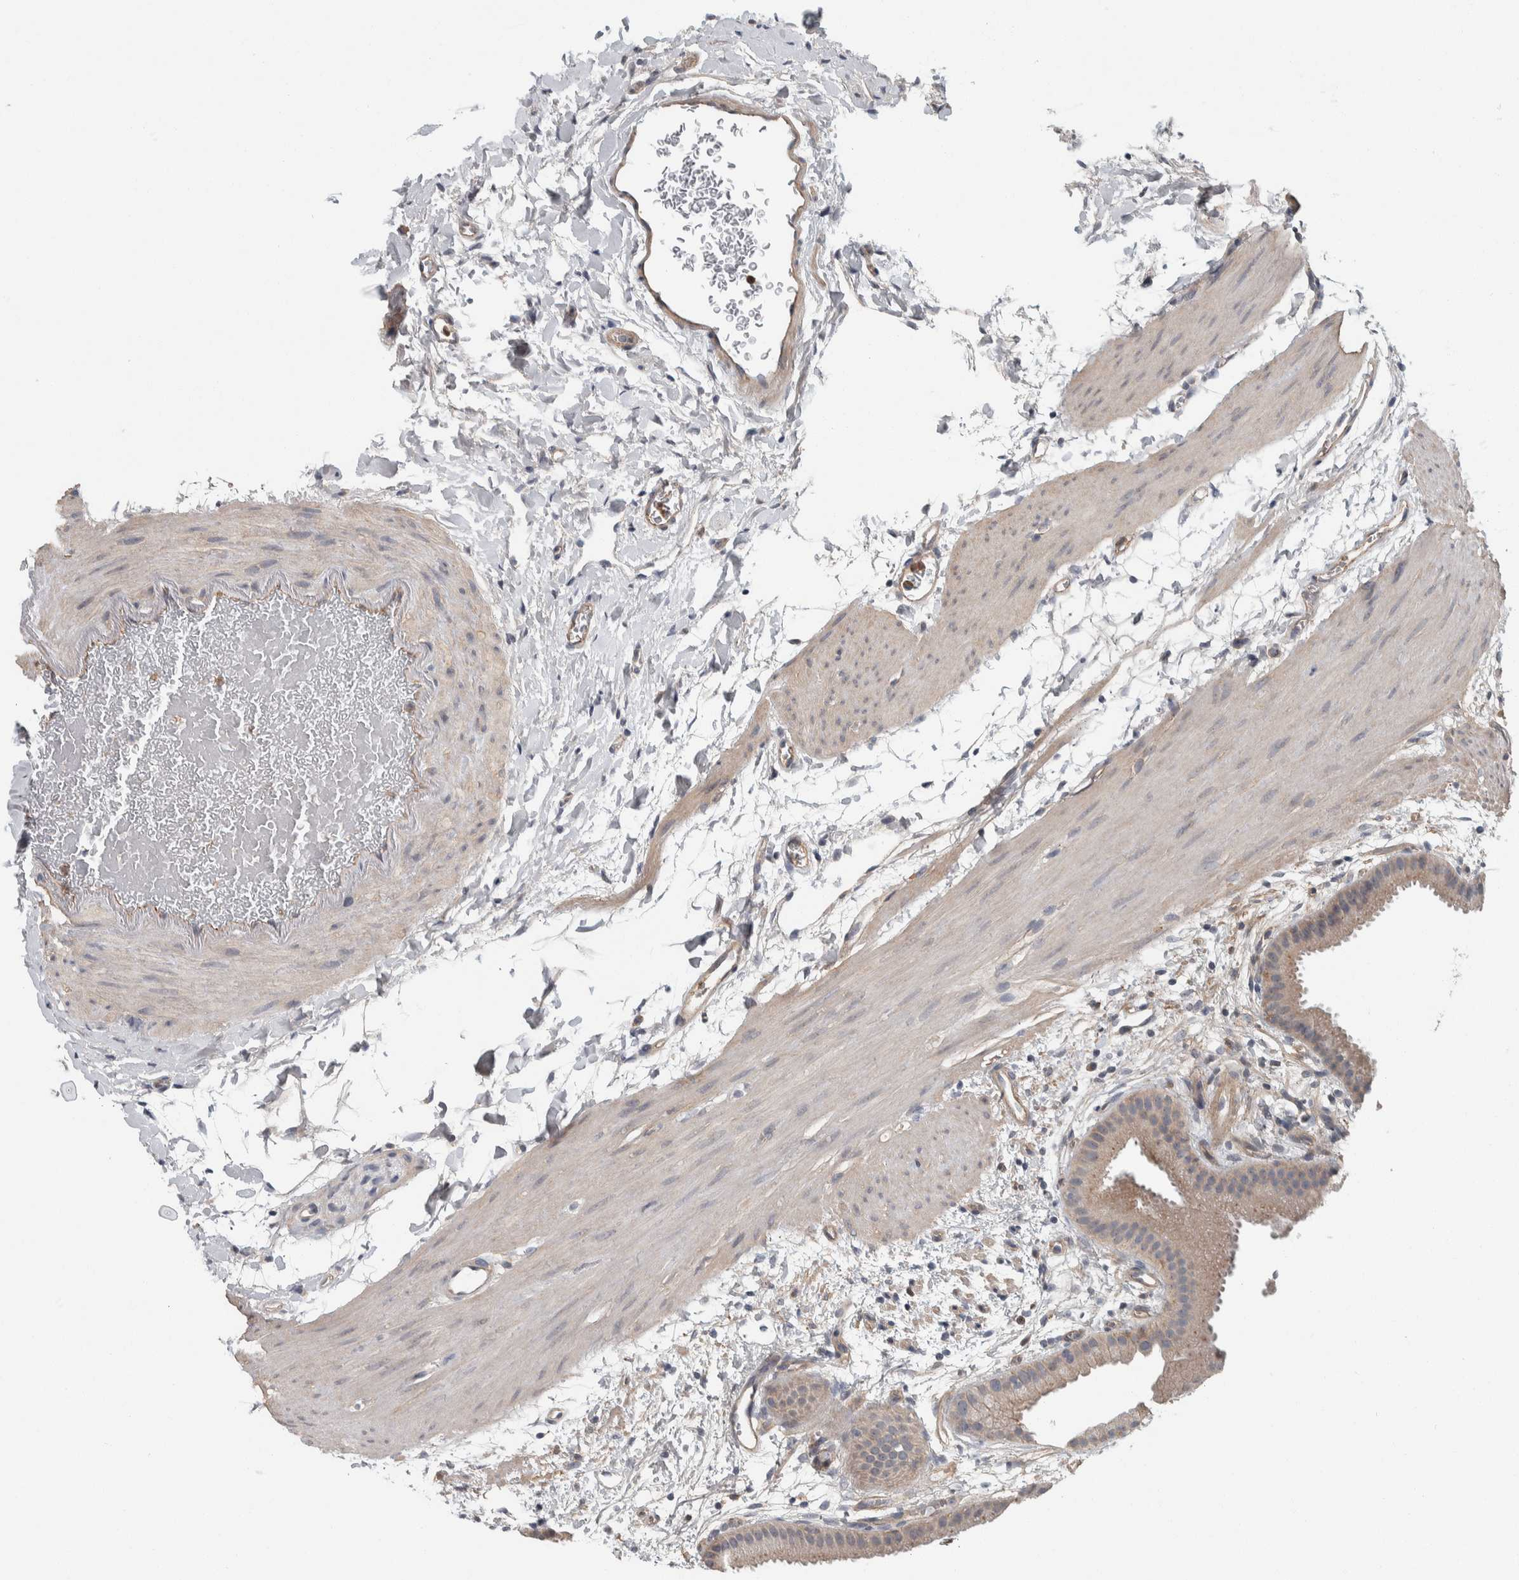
{"staining": {"intensity": "weak", "quantity": "25%-75%", "location": "cytoplasmic/membranous"}, "tissue": "gallbladder", "cell_type": "Glandular cells", "image_type": "normal", "snomed": [{"axis": "morphology", "description": "Normal tissue, NOS"}, {"axis": "topography", "description": "Gallbladder"}], "caption": "A micrograph showing weak cytoplasmic/membranous staining in approximately 25%-75% of glandular cells in benign gallbladder, as visualized by brown immunohistochemical staining.", "gene": "KCNJ3", "patient": {"sex": "female", "age": 64}}